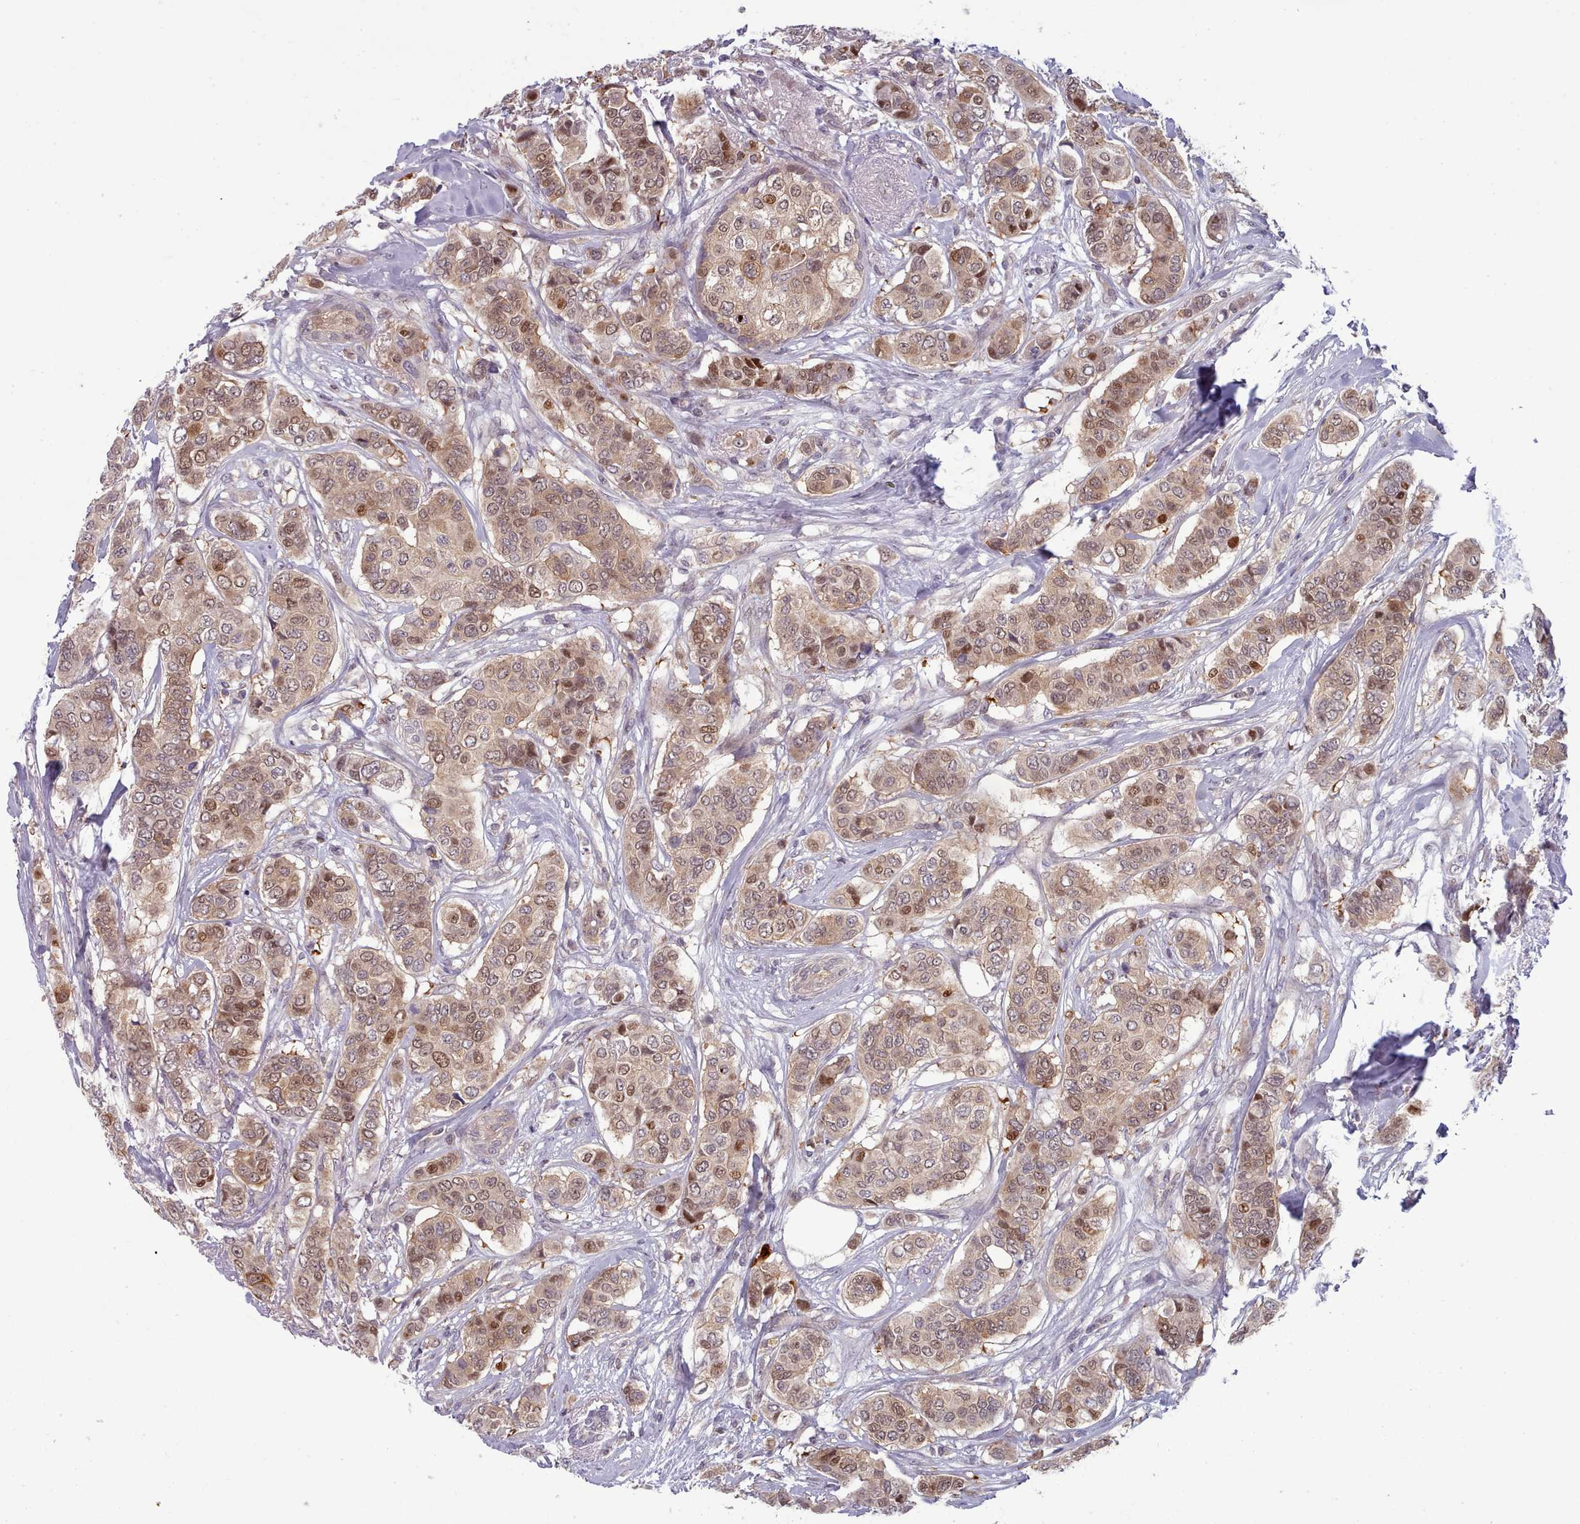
{"staining": {"intensity": "moderate", "quantity": ">75%", "location": "cytoplasmic/membranous,nuclear"}, "tissue": "breast cancer", "cell_type": "Tumor cells", "image_type": "cancer", "snomed": [{"axis": "morphology", "description": "Lobular carcinoma"}, {"axis": "topography", "description": "Breast"}], "caption": "Human breast cancer stained with a protein marker exhibits moderate staining in tumor cells.", "gene": "CLNS1A", "patient": {"sex": "female", "age": 51}}